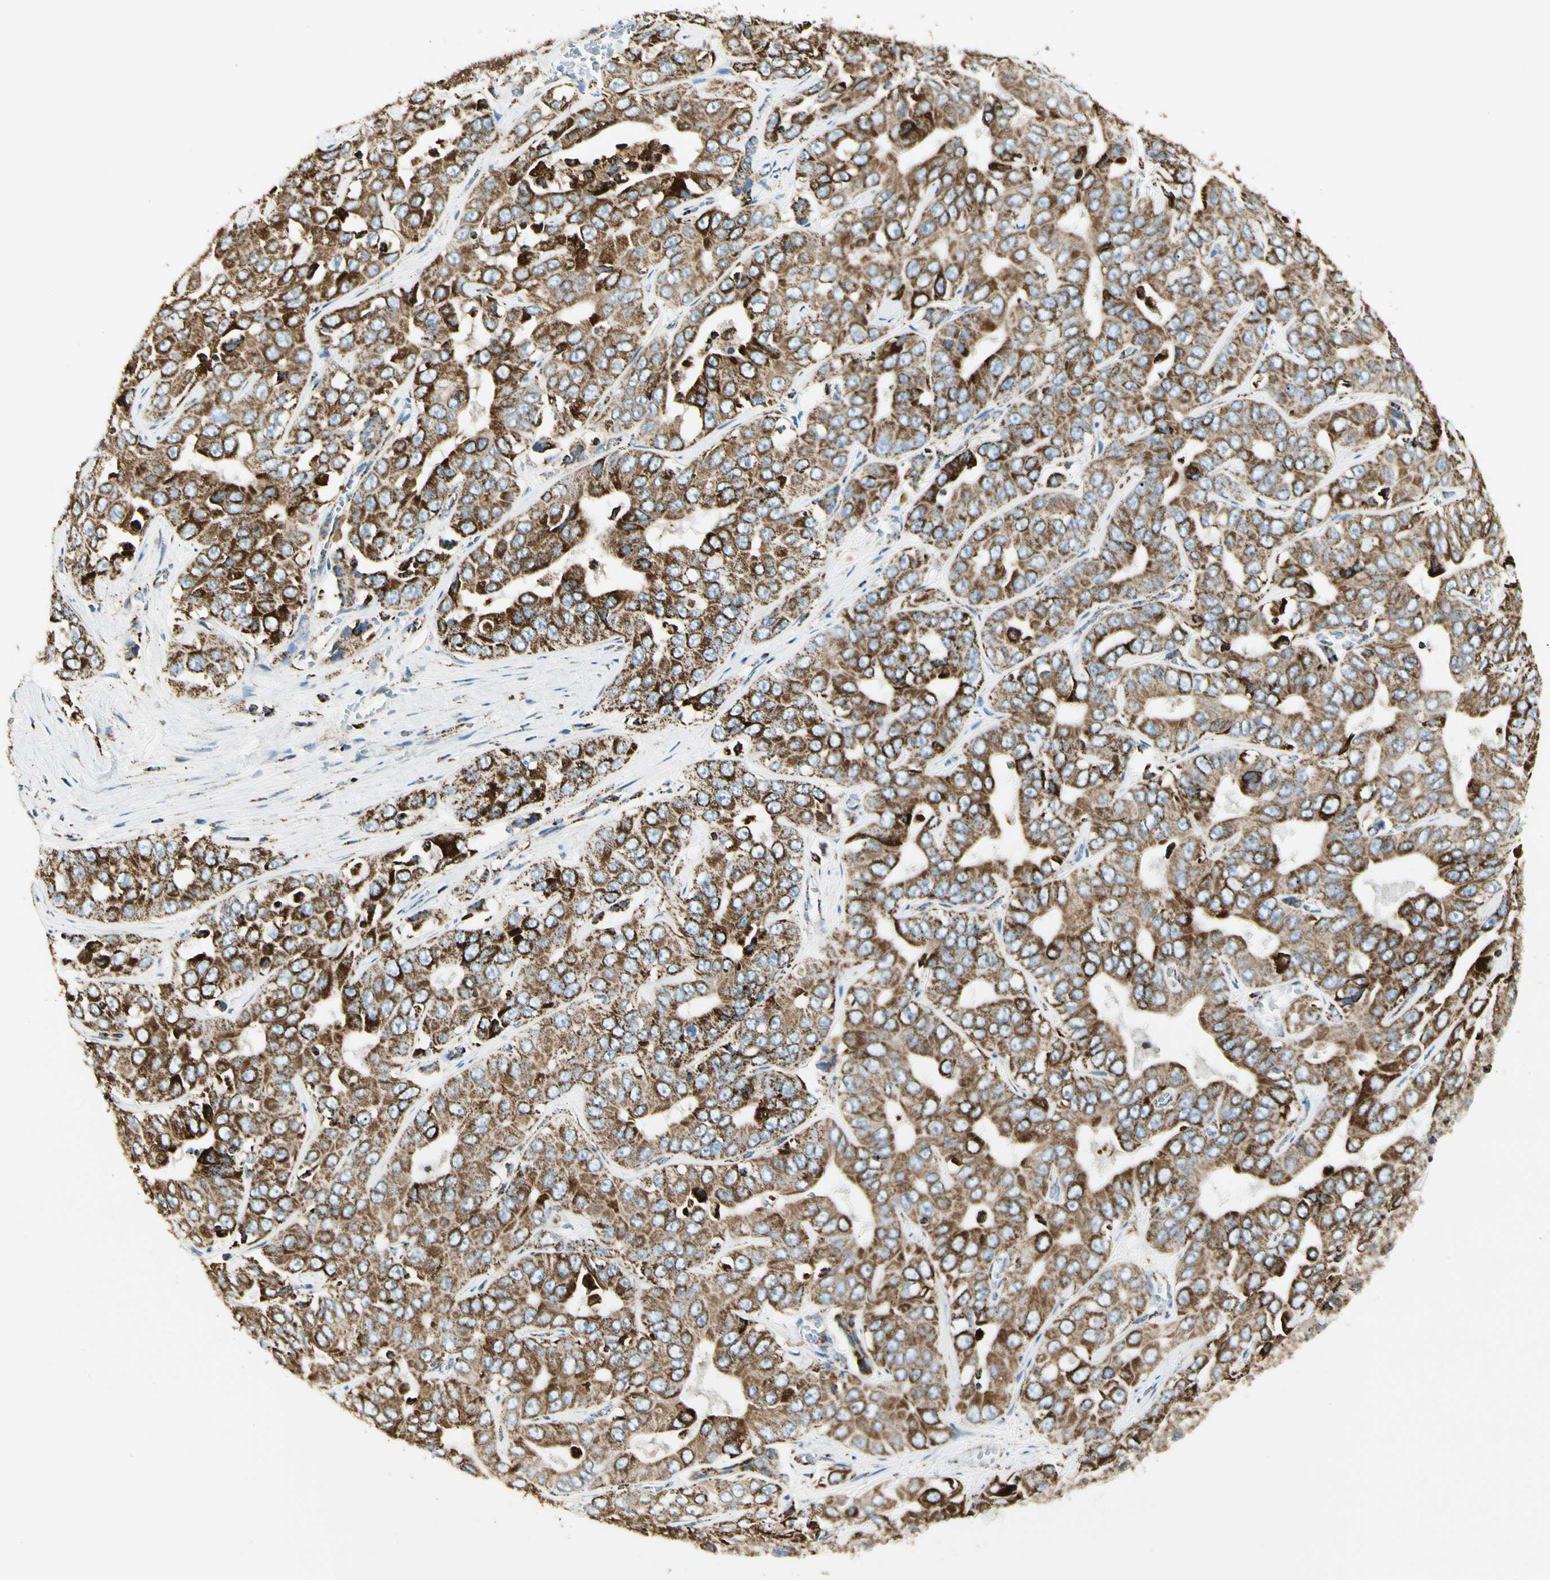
{"staining": {"intensity": "strong", "quantity": ">75%", "location": "cytoplasmic/membranous"}, "tissue": "liver cancer", "cell_type": "Tumor cells", "image_type": "cancer", "snomed": [{"axis": "morphology", "description": "Cholangiocarcinoma"}, {"axis": "topography", "description": "Liver"}], "caption": "Liver cancer tissue exhibits strong cytoplasmic/membranous staining in about >75% of tumor cells (Brightfield microscopy of DAB IHC at high magnification).", "gene": "ME2", "patient": {"sex": "female", "age": 52}}